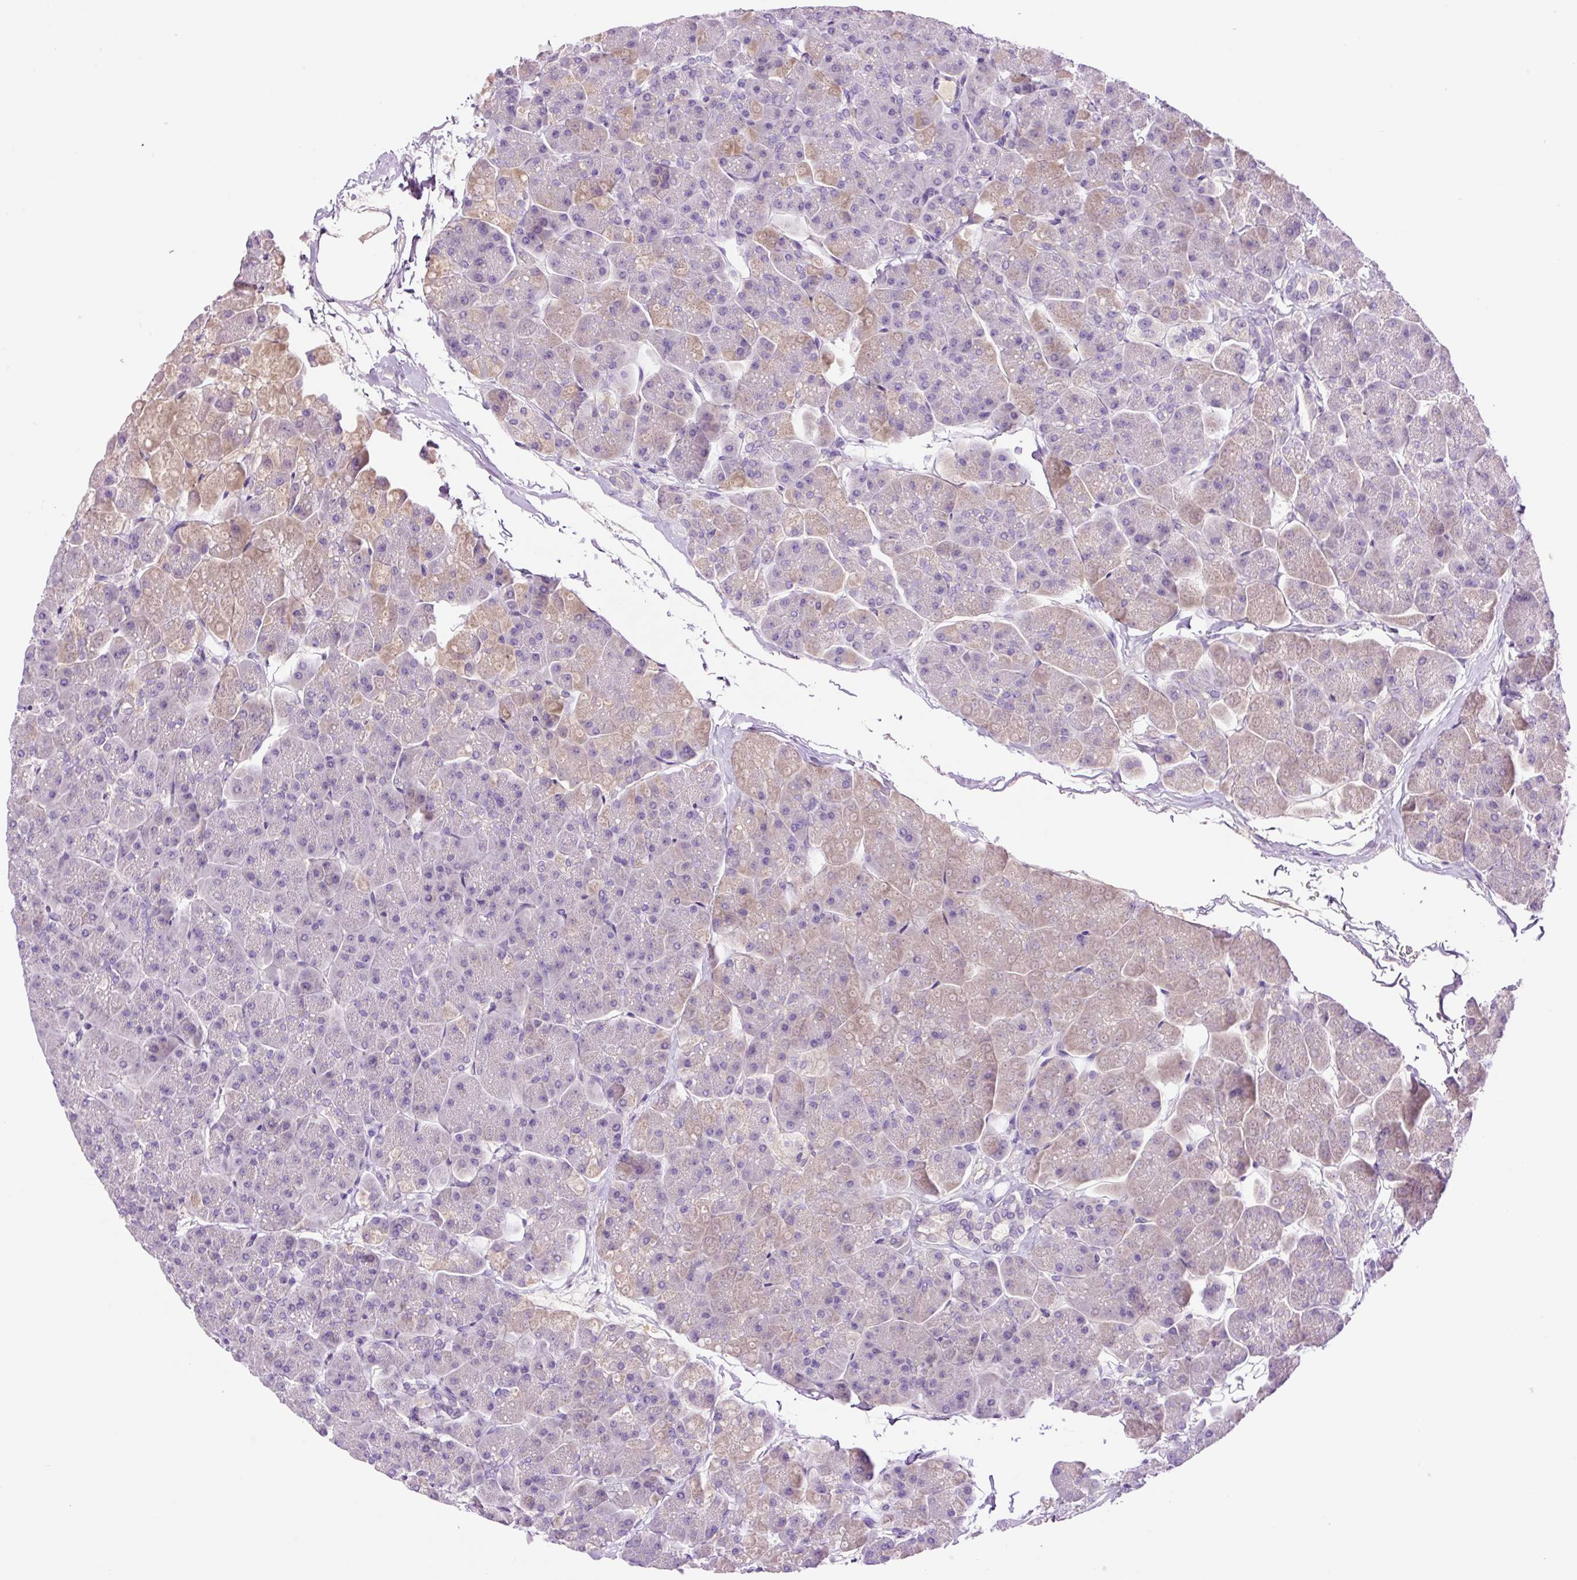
{"staining": {"intensity": "weak", "quantity": "<25%", "location": "cytoplasmic/membranous"}, "tissue": "pancreas", "cell_type": "Exocrine glandular cells", "image_type": "normal", "snomed": [{"axis": "morphology", "description": "Normal tissue, NOS"}, {"axis": "topography", "description": "Pancreas"}, {"axis": "topography", "description": "Peripheral nerve tissue"}], "caption": "This micrograph is of benign pancreas stained with immunohistochemistry (IHC) to label a protein in brown with the nuclei are counter-stained blue. There is no staining in exocrine glandular cells.", "gene": "DPPA4", "patient": {"sex": "male", "age": 54}}